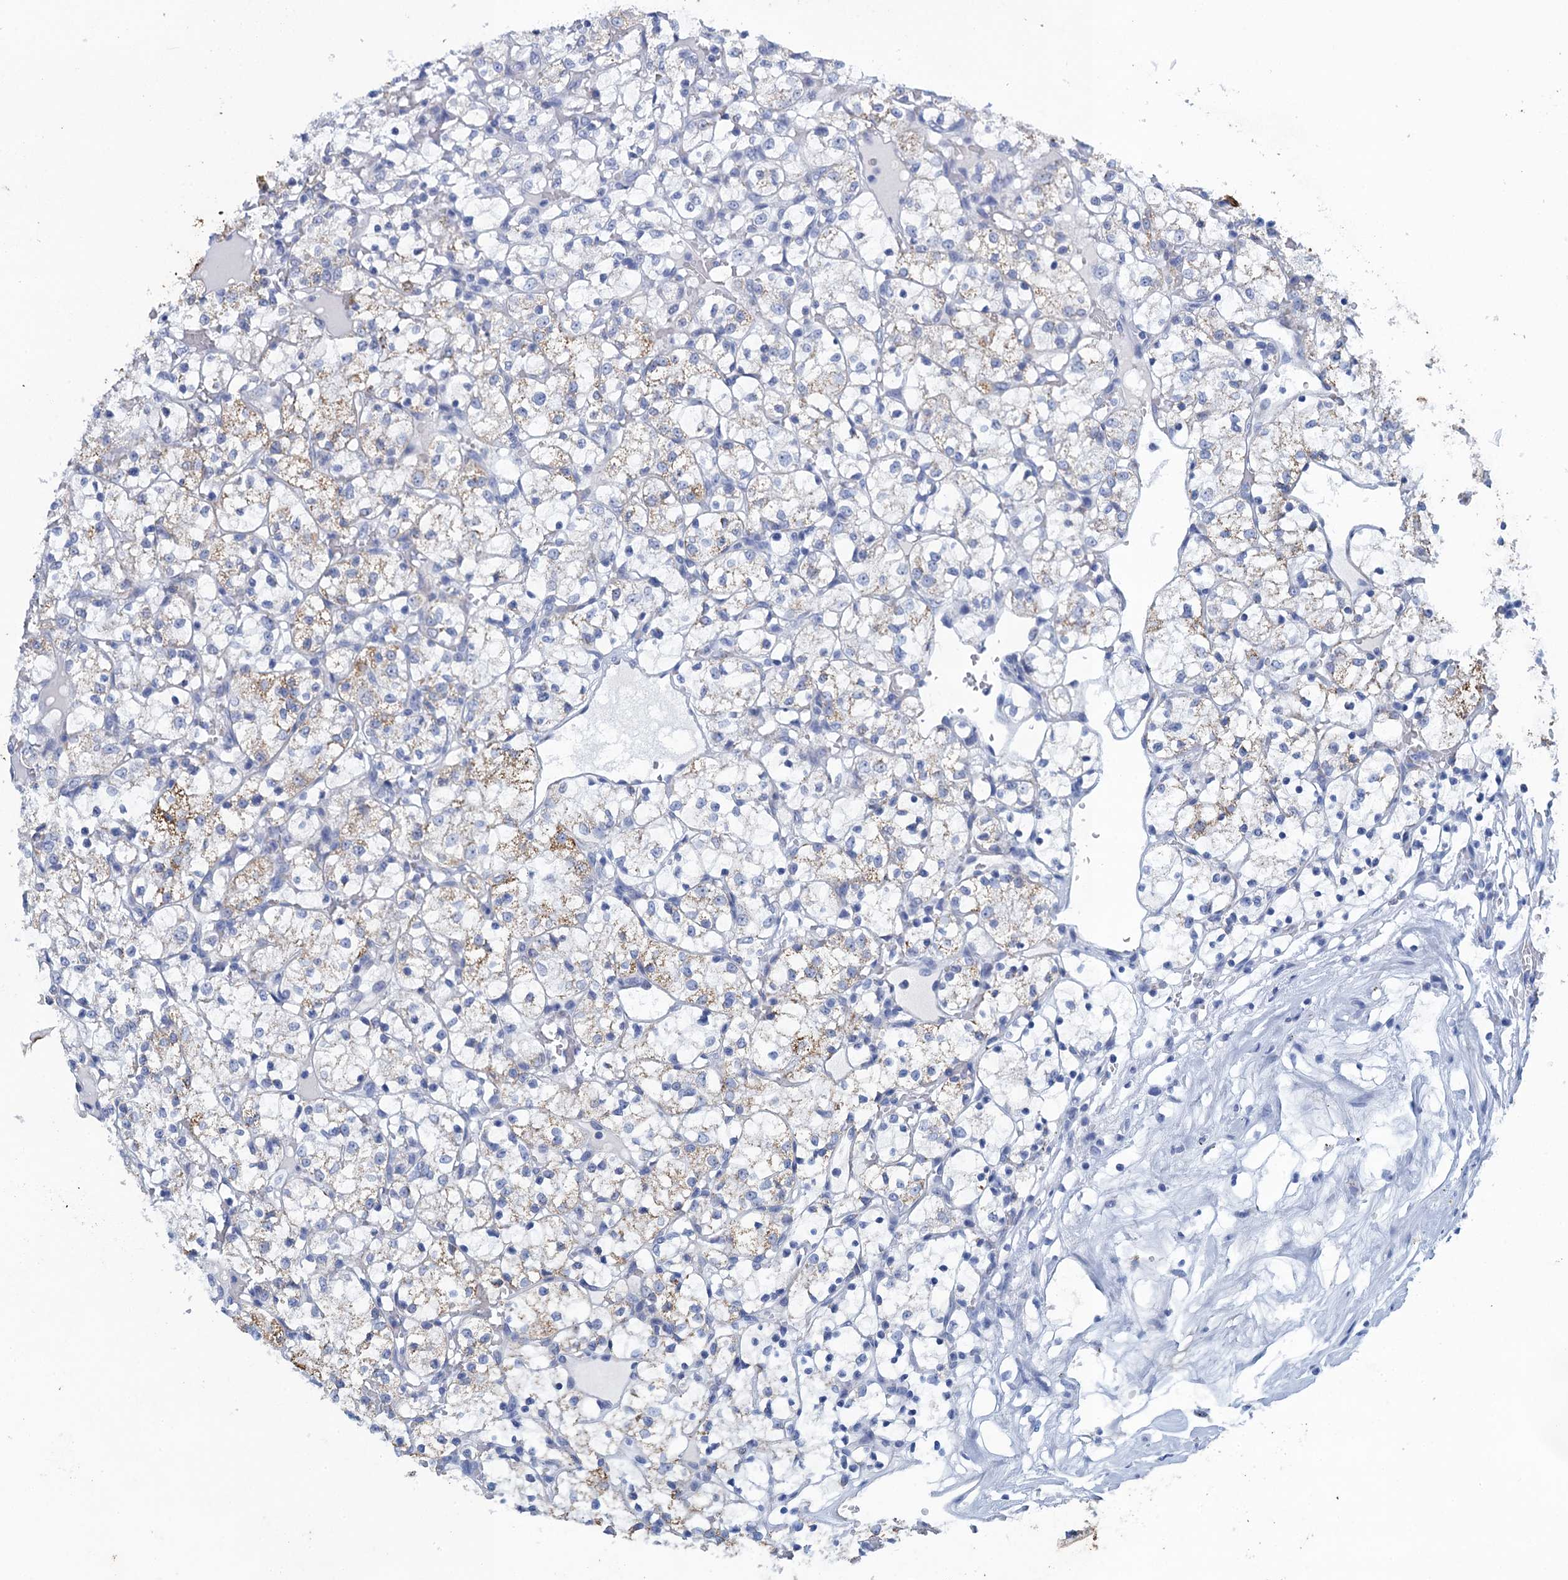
{"staining": {"intensity": "weak", "quantity": "<25%", "location": "cytoplasmic/membranous"}, "tissue": "renal cancer", "cell_type": "Tumor cells", "image_type": "cancer", "snomed": [{"axis": "morphology", "description": "Adenocarcinoma, NOS"}, {"axis": "topography", "description": "Kidney"}], "caption": "IHC image of neoplastic tissue: human renal adenocarcinoma stained with DAB (3,3'-diaminobenzidine) displays no significant protein positivity in tumor cells. The staining was performed using DAB (3,3'-diaminobenzidine) to visualize the protein expression in brown, while the nuclei were stained in blue with hematoxylin (Magnification: 20x).", "gene": "SCEL", "patient": {"sex": "female", "age": 69}}